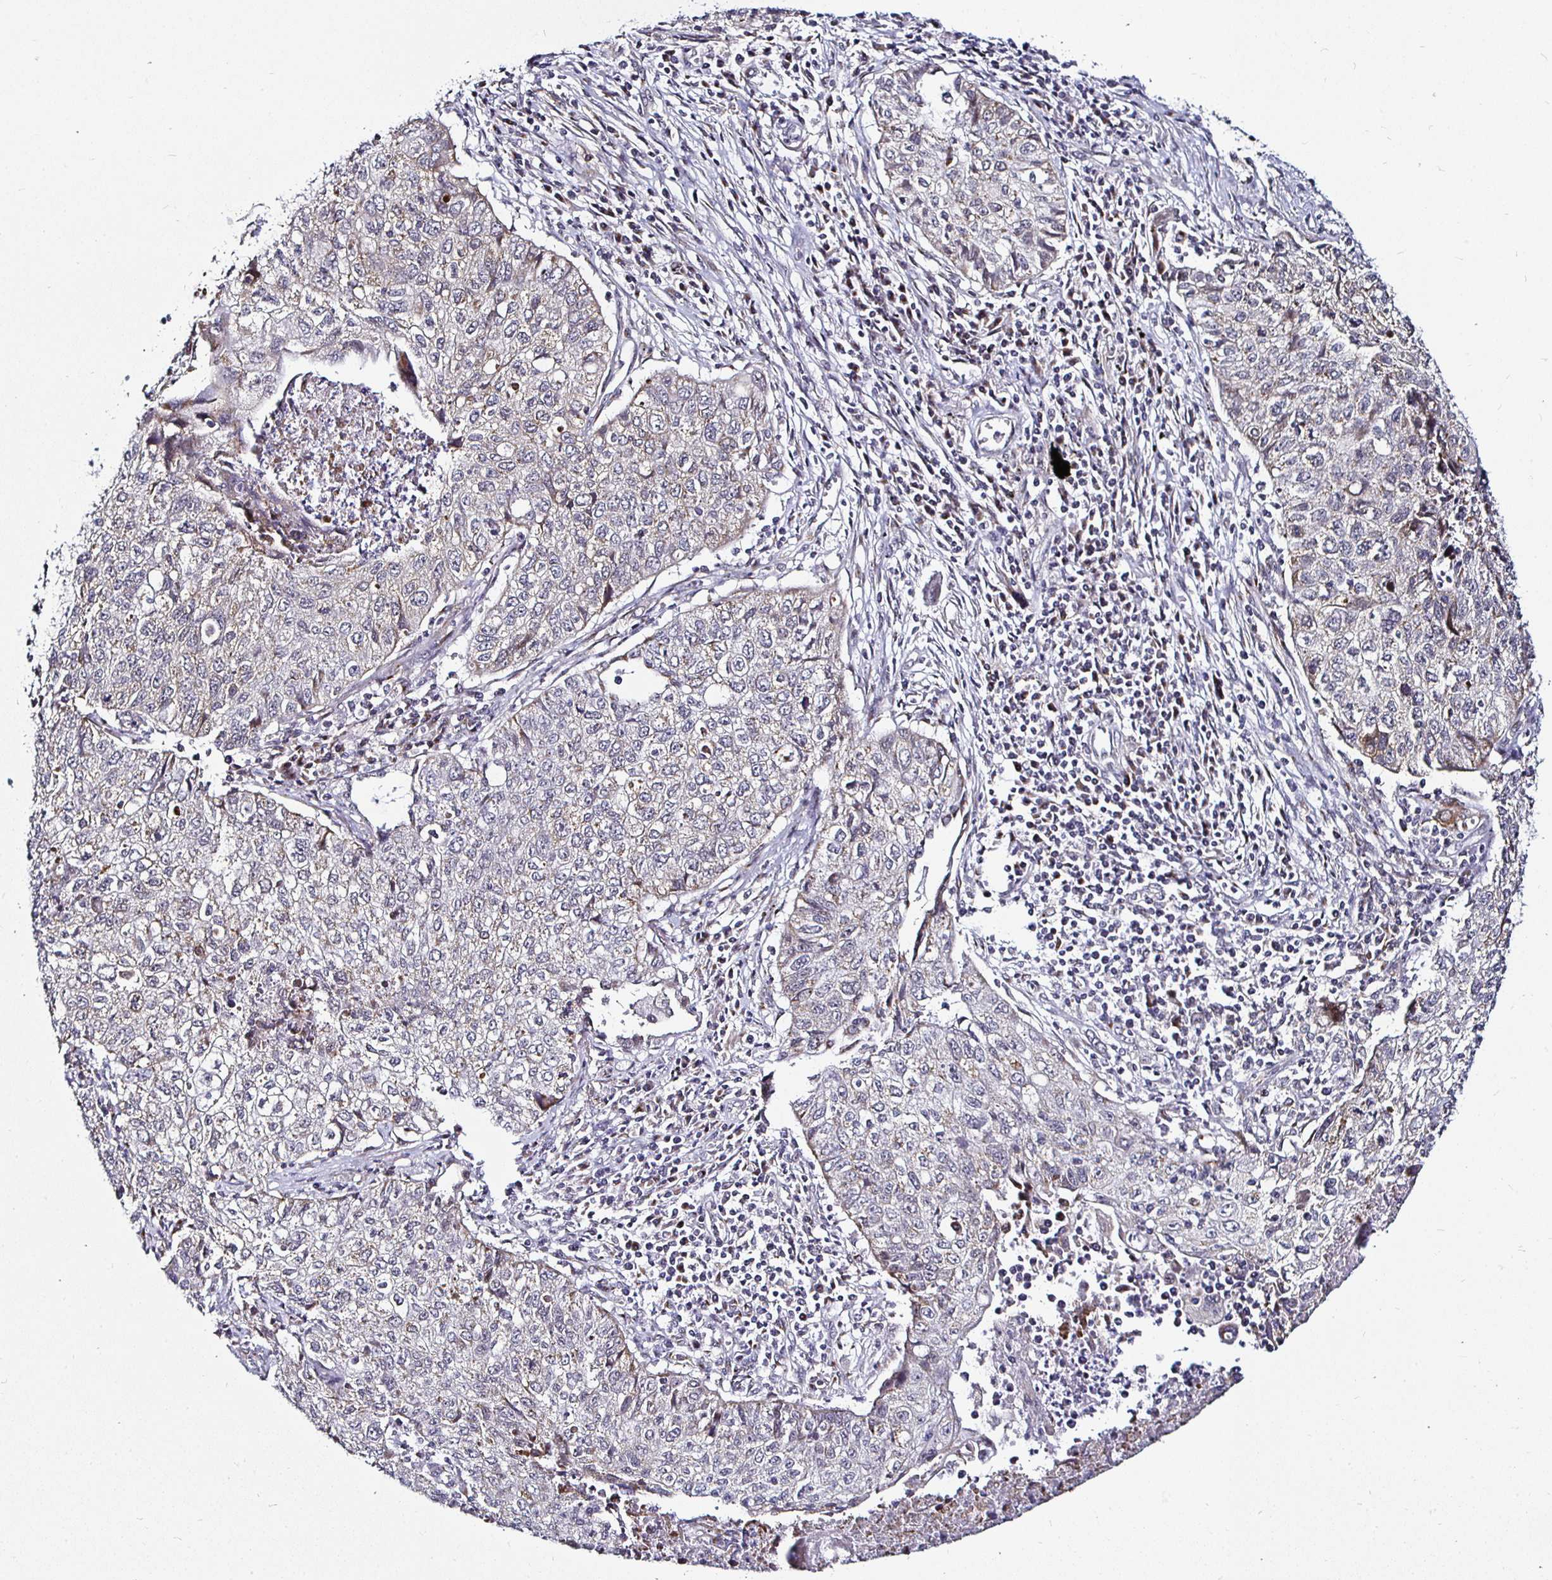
{"staining": {"intensity": "weak", "quantity": "25%-75%", "location": "cytoplasmic/membranous"}, "tissue": "lung cancer", "cell_type": "Tumor cells", "image_type": "cancer", "snomed": [{"axis": "morphology", "description": "Normal morphology"}, {"axis": "morphology", "description": "Aneuploidy"}, {"axis": "morphology", "description": "Squamous cell carcinoma, NOS"}, {"axis": "topography", "description": "Lymph node"}, {"axis": "topography", "description": "Lung"}], "caption": "A histopathology image of human lung aneuploidy stained for a protein reveals weak cytoplasmic/membranous brown staining in tumor cells.", "gene": "ATG3", "patient": {"sex": "female", "age": 76}}